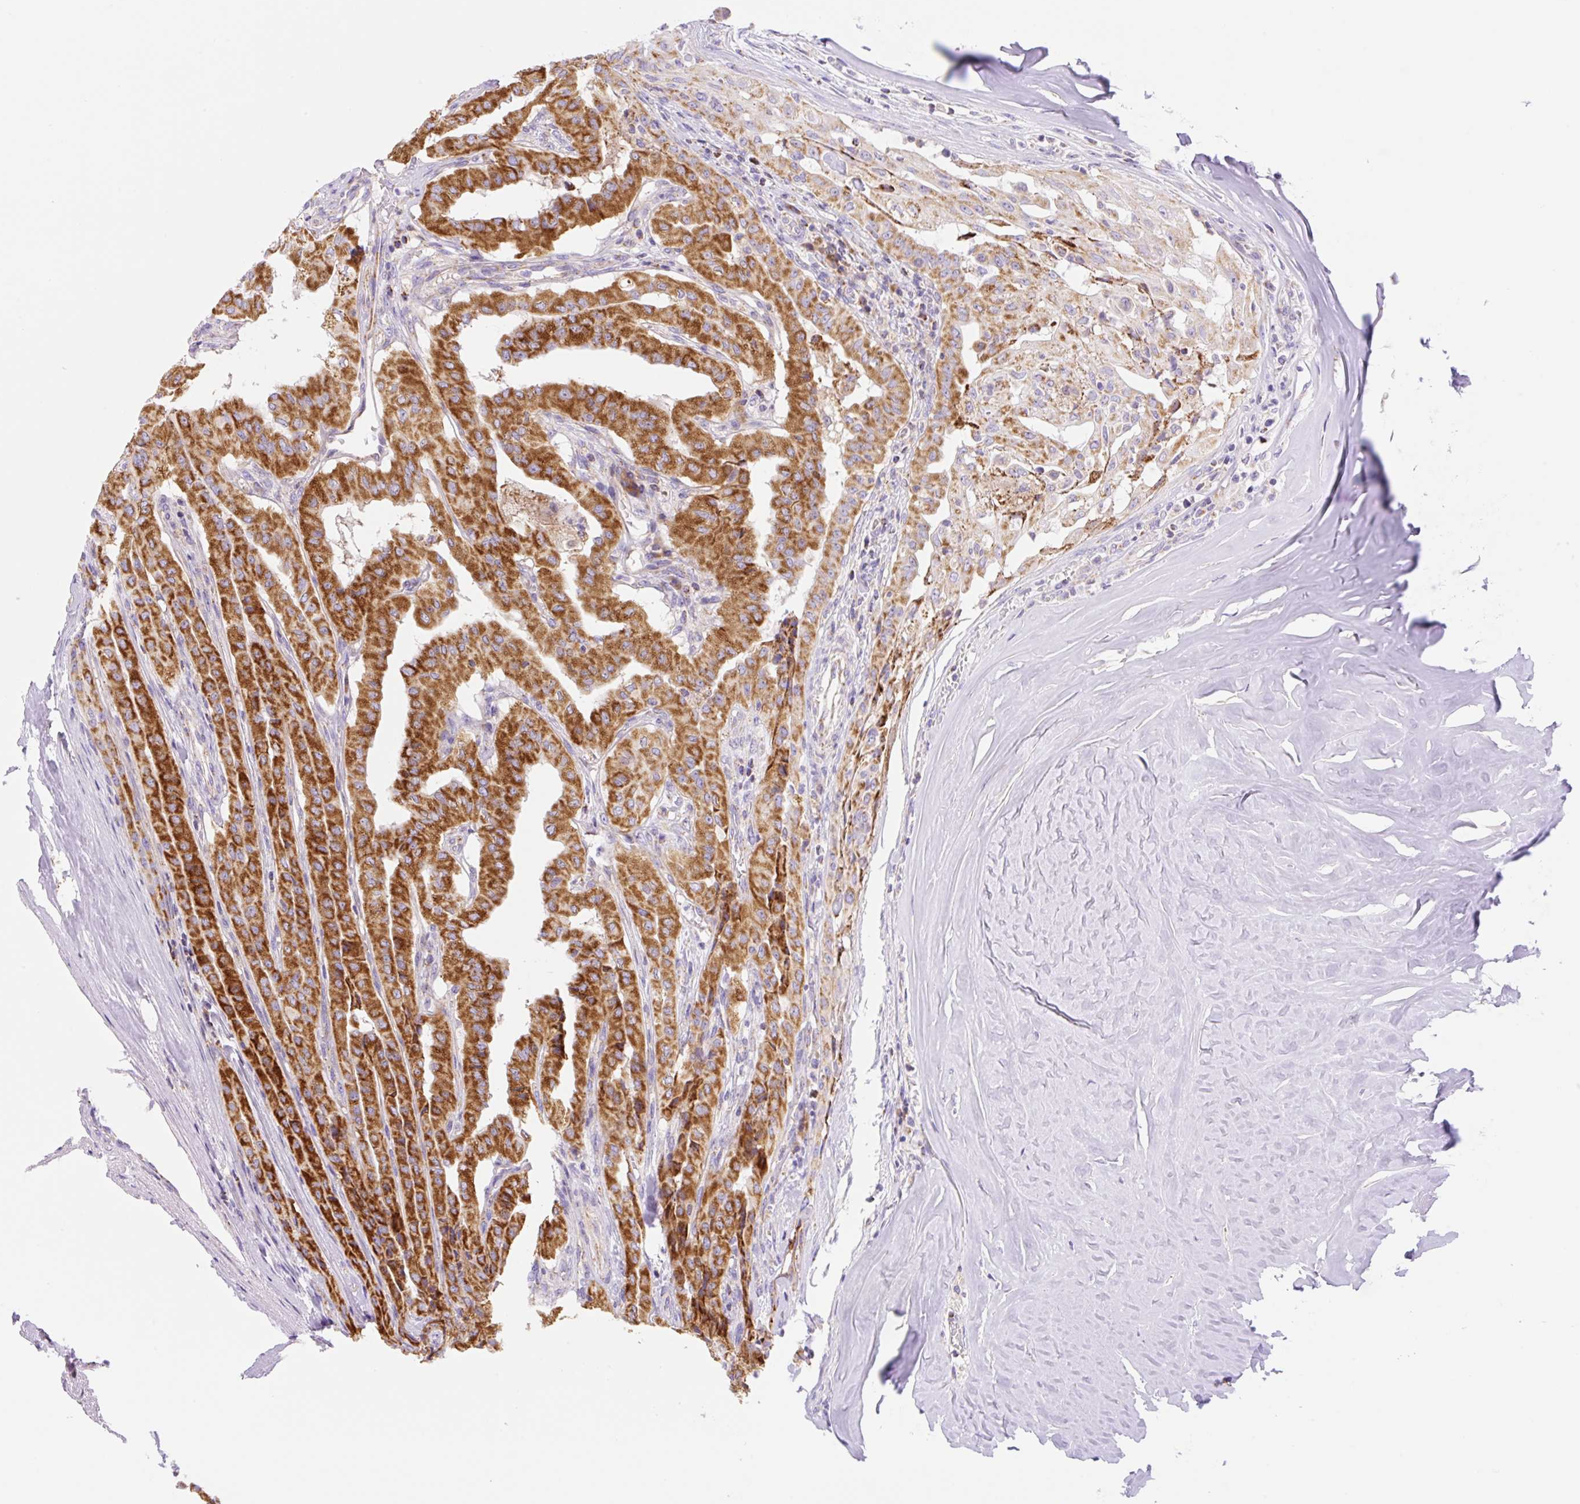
{"staining": {"intensity": "strong", "quantity": ">75%", "location": "cytoplasmic/membranous"}, "tissue": "thyroid cancer", "cell_type": "Tumor cells", "image_type": "cancer", "snomed": [{"axis": "morphology", "description": "Papillary adenocarcinoma, NOS"}, {"axis": "topography", "description": "Thyroid gland"}], "caption": "A micrograph of human thyroid papillary adenocarcinoma stained for a protein exhibits strong cytoplasmic/membranous brown staining in tumor cells. (DAB IHC, brown staining for protein, blue staining for nuclei).", "gene": "ETNK2", "patient": {"sex": "female", "age": 59}}